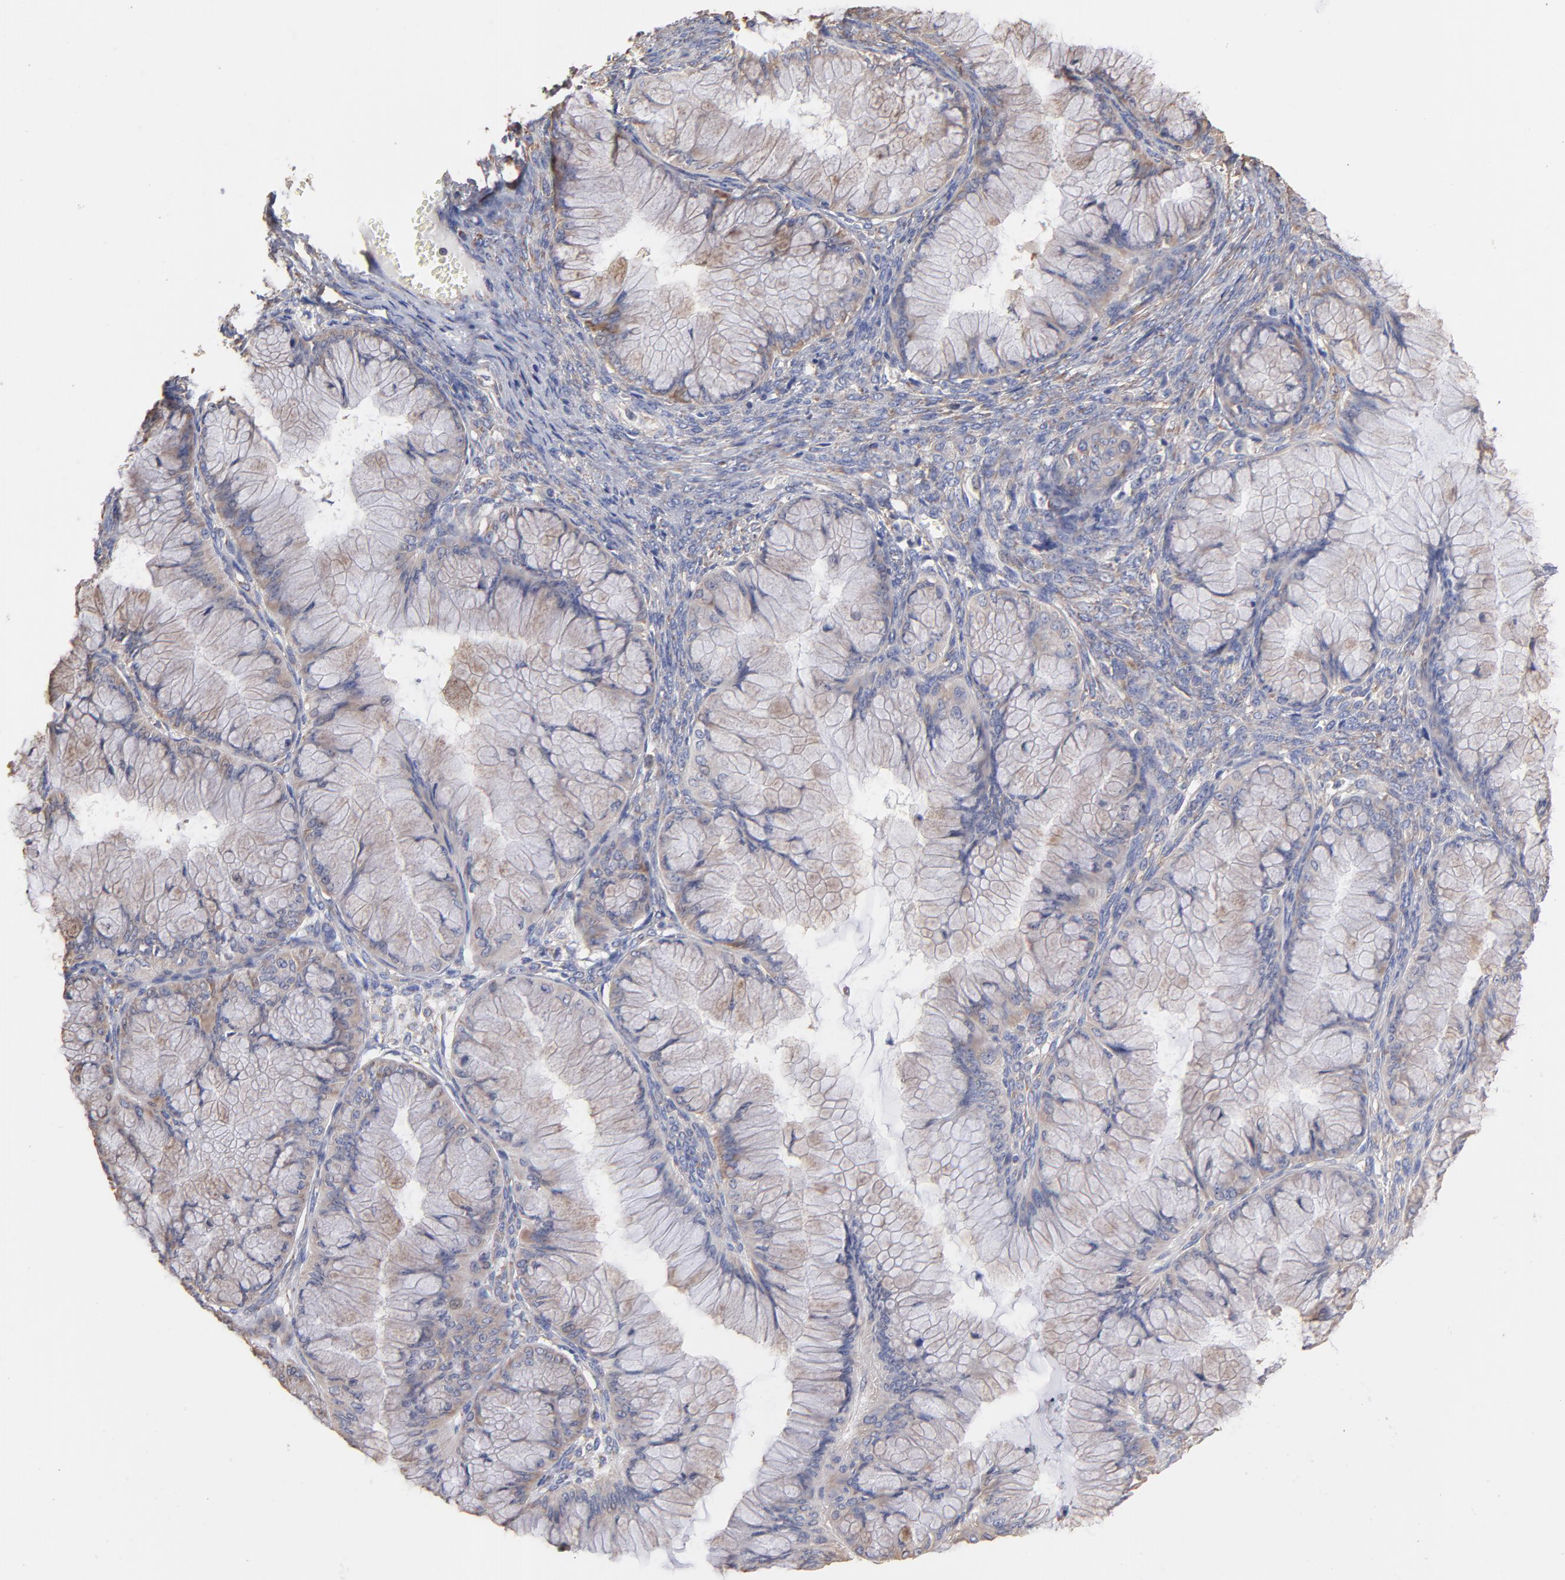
{"staining": {"intensity": "negative", "quantity": "none", "location": "none"}, "tissue": "ovarian cancer", "cell_type": "Tumor cells", "image_type": "cancer", "snomed": [{"axis": "morphology", "description": "Cystadenocarcinoma, mucinous, NOS"}, {"axis": "topography", "description": "Ovary"}], "caption": "Human ovarian cancer (mucinous cystadenocarcinoma) stained for a protein using immunohistochemistry displays no expression in tumor cells.", "gene": "RPL9", "patient": {"sex": "female", "age": 63}}